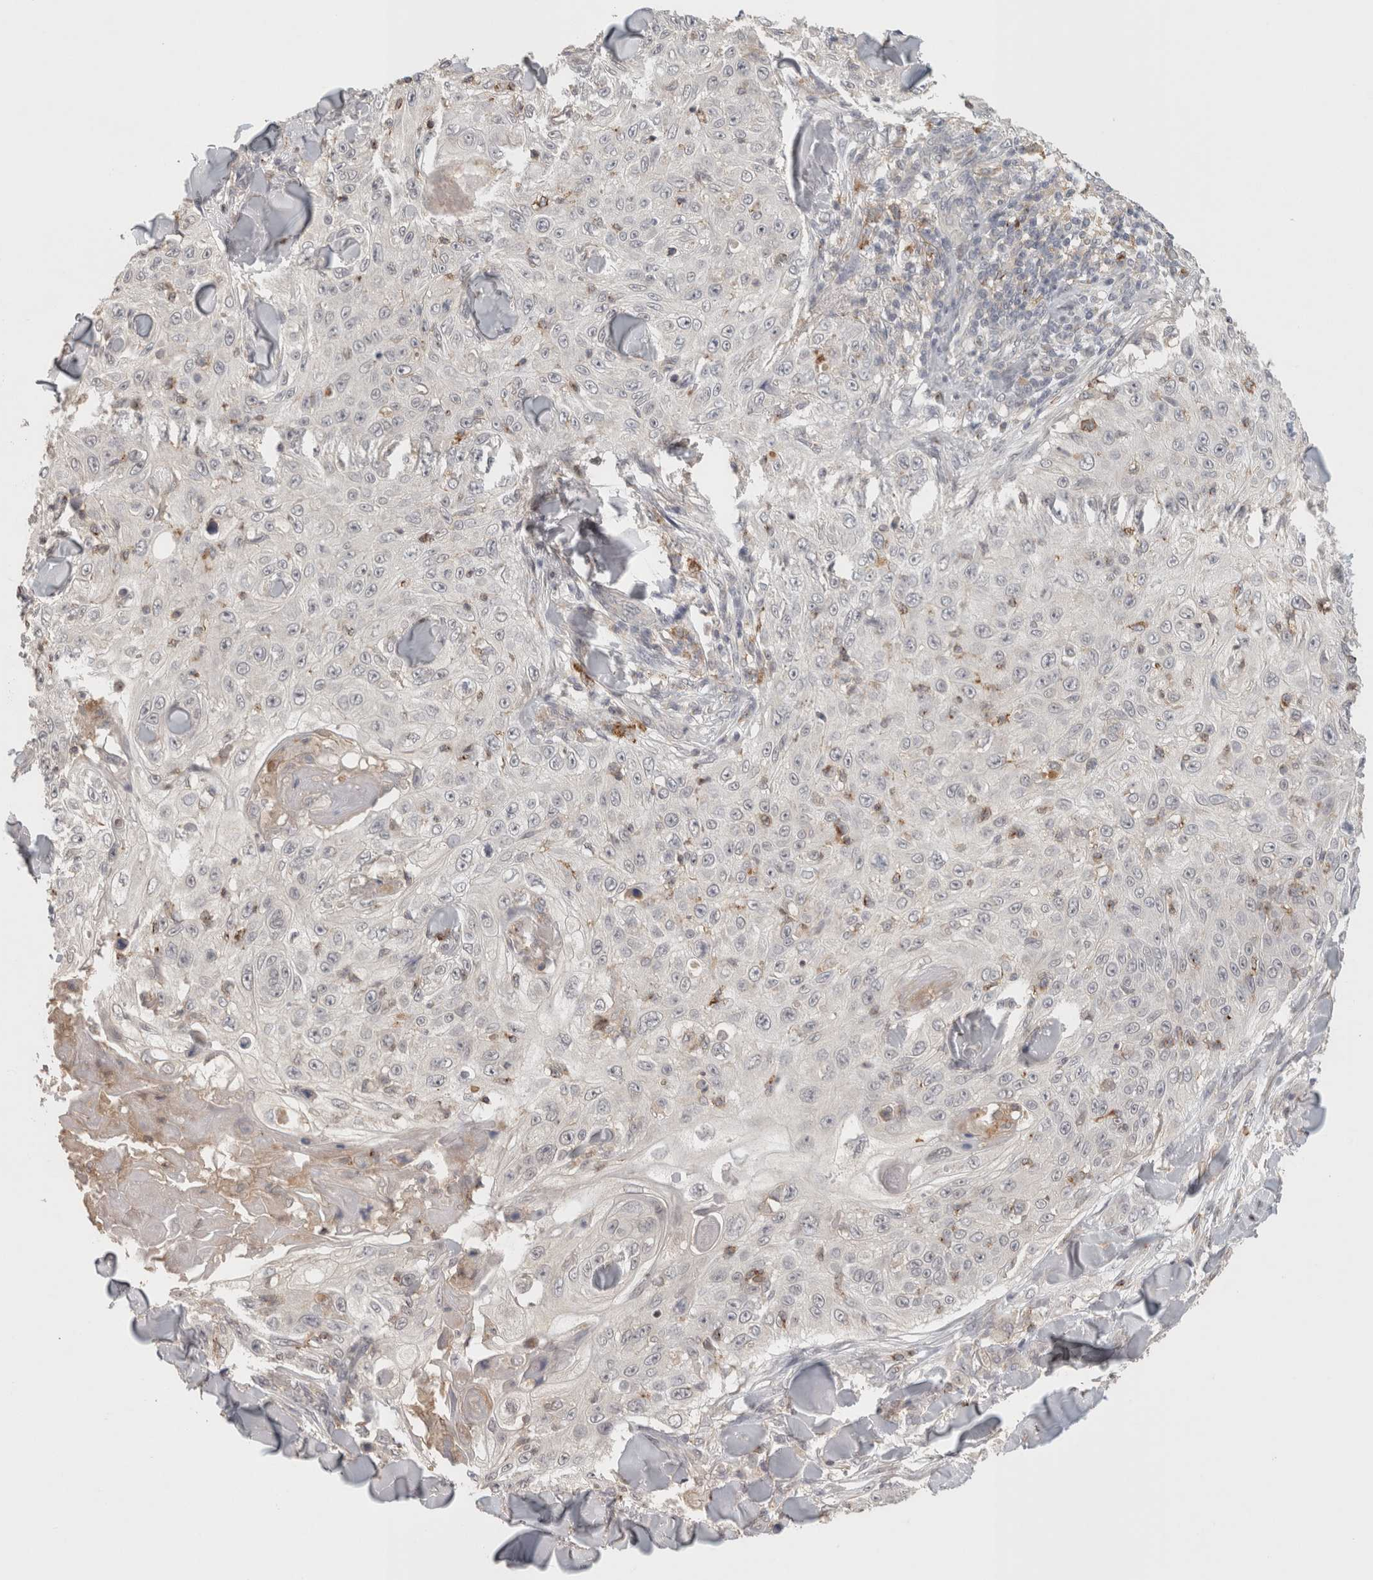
{"staining": {"intensity": "negative", "quantity": "none", "location": "none"}, "tissue": "skin cancer", "cell_type": "Tumor cells", "image_type": "cancer", "snomed": [{"axis": "morphology", "description": "Squamous cell carcinoma, NOS"}, {"axis": "topography", "description": "Skin"}], "caption": "Tumor cells are negative for protein expression in human skin cancer (squamous cell carcinoma).", "gene": "HAVCR2", "patient": {"sex": "male", "age": 86}}